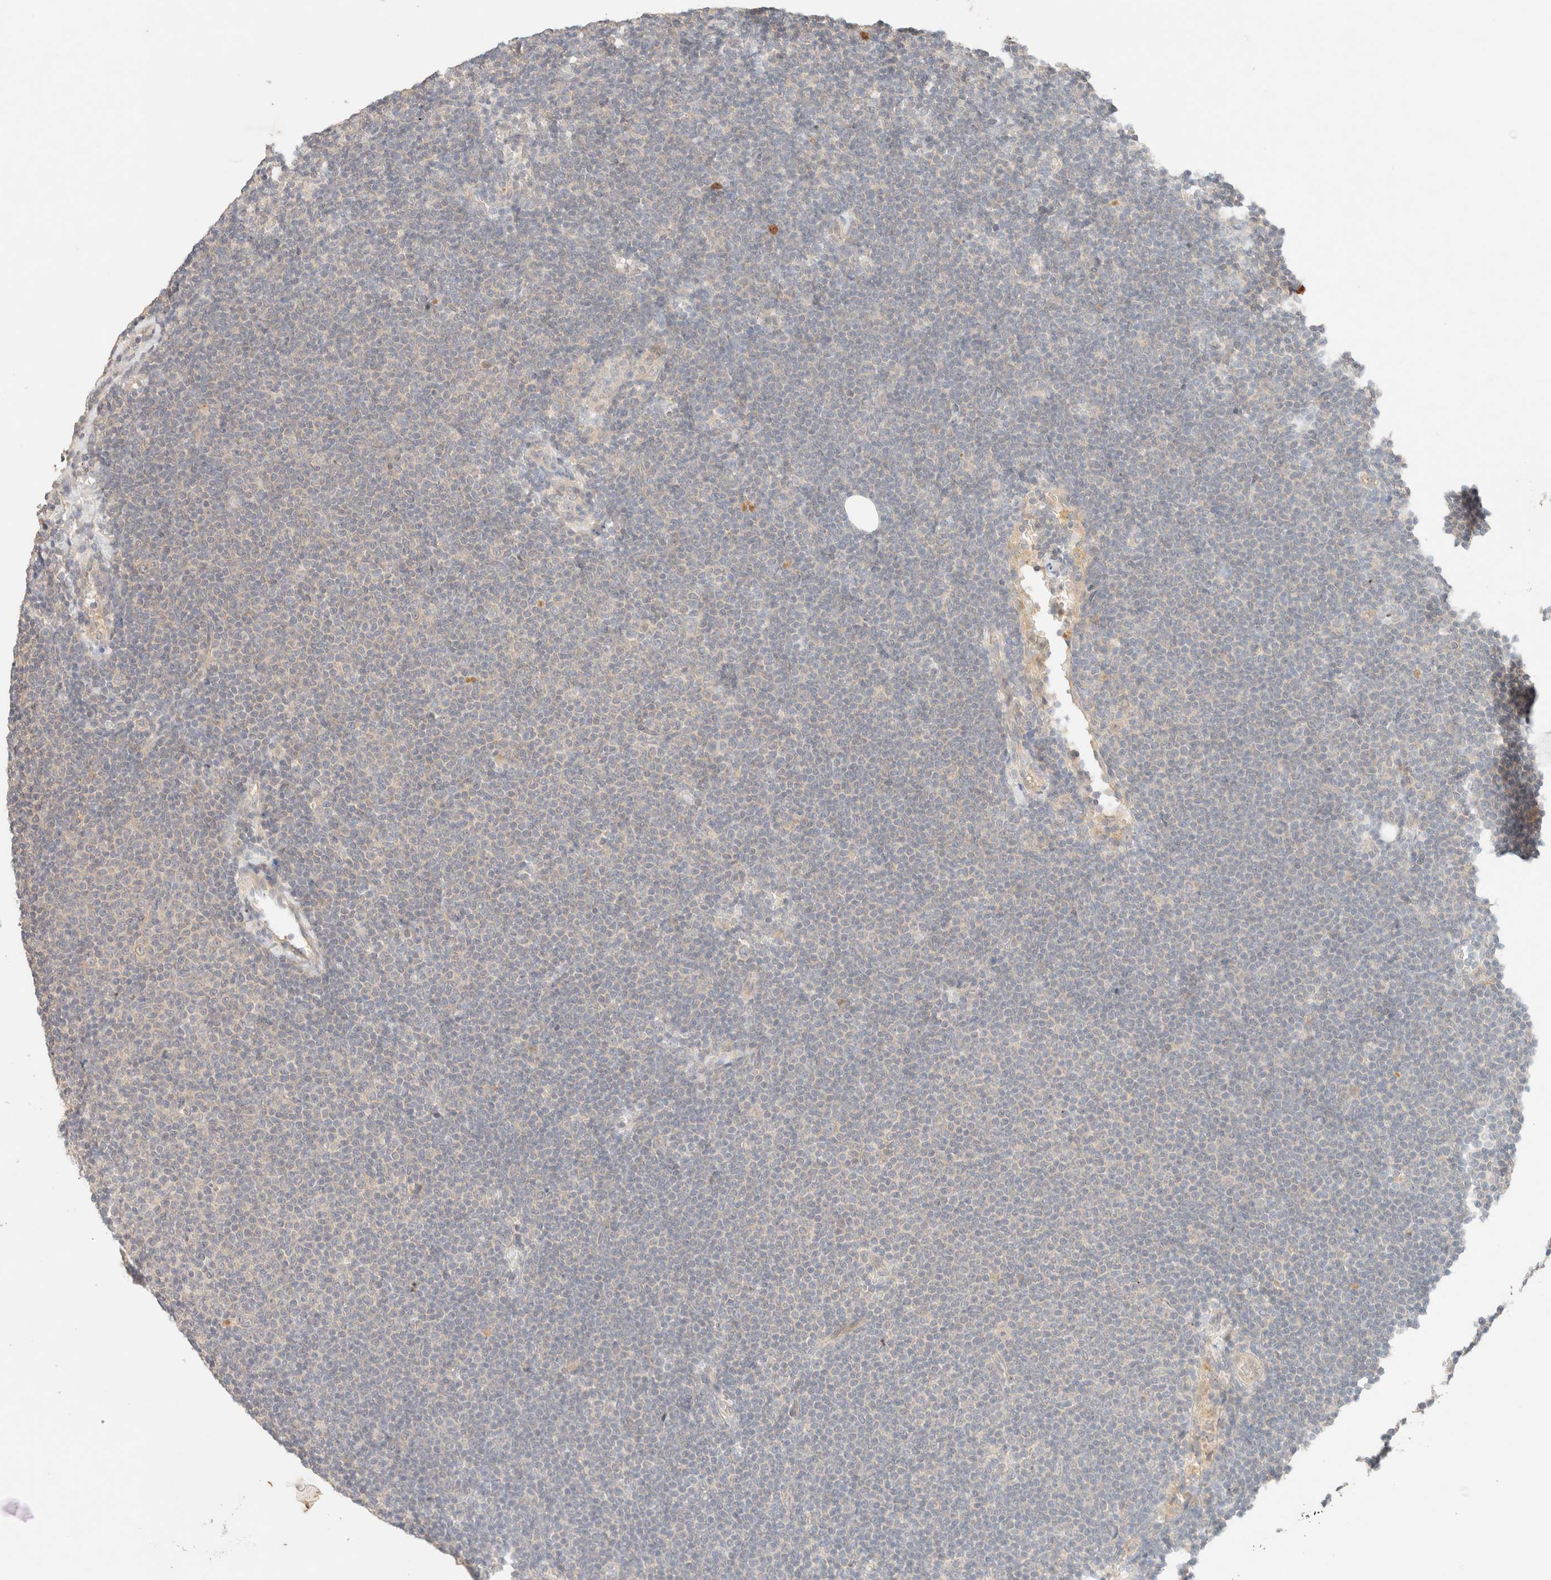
{"staining": {"intensity": "negative", "quantity": "none", "location": "none"}, "tissue": "lymphoma", "cell_type": "Tumor cells", "image_type": "cancer", "snomed": [{"axis": "morphology", "description": "Malignant lymphoma, non-Hodgkin's type, Low grade"}, {"axis": "topography", "description": "Lymph node"}], "caption": "High power microscopy image of an IHC micrograph of low-grade malignant lymphoma, non-Hodgkin's type, revealing no significant positivity in tumor cells. (DAB immunohistochemistry visualized using brightfield microscopy, high magnification).", "gene": "SARM1", "patient": {"sex": "female", "age": 53}}